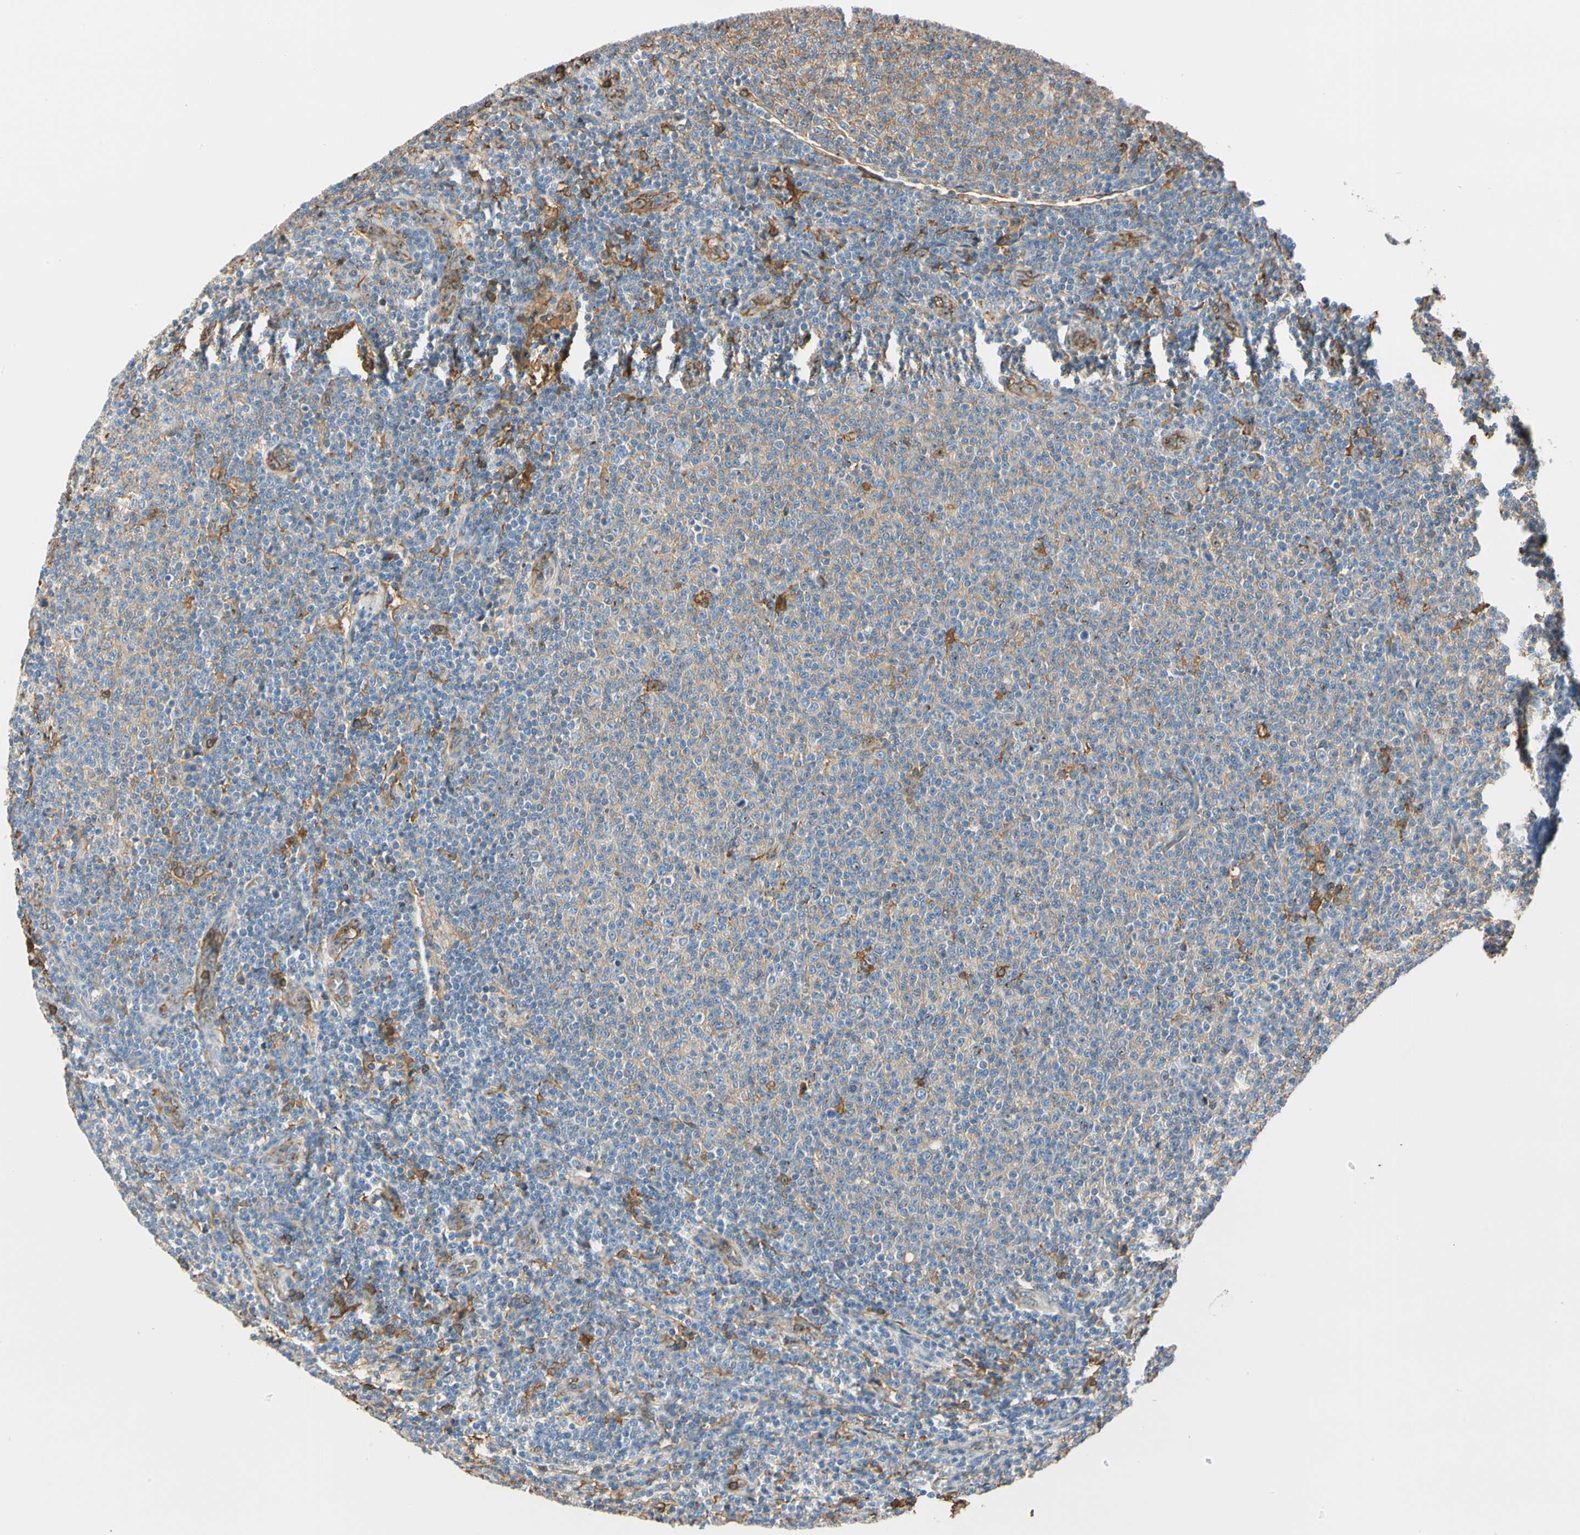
{"staining": {"intensity": "moderate", "quantity": "25%-75%", "location": "cytoplasmic/membranous"}, "tissue": "lymphoma", "cell_type": "Tumor cells", "image_type": "cancer", "snomed": [{"axis": "morphology", "description": "Malignant lymphoma, non-Hodgkin's type, Low grade"}, {"axis": "topography", "description": "Lymph node"}], "caption": "This micrograph reveals immunohistochemistry (IHC) staining of human malignant lymphoma, non-Hodgkin's type (low-grade), with medium moderate cytoplasmic/membranous positivity in about 25%-75% of tumor cells.", "gene": "LAMB3", "patient": {"sex": "male", "age": 66}}